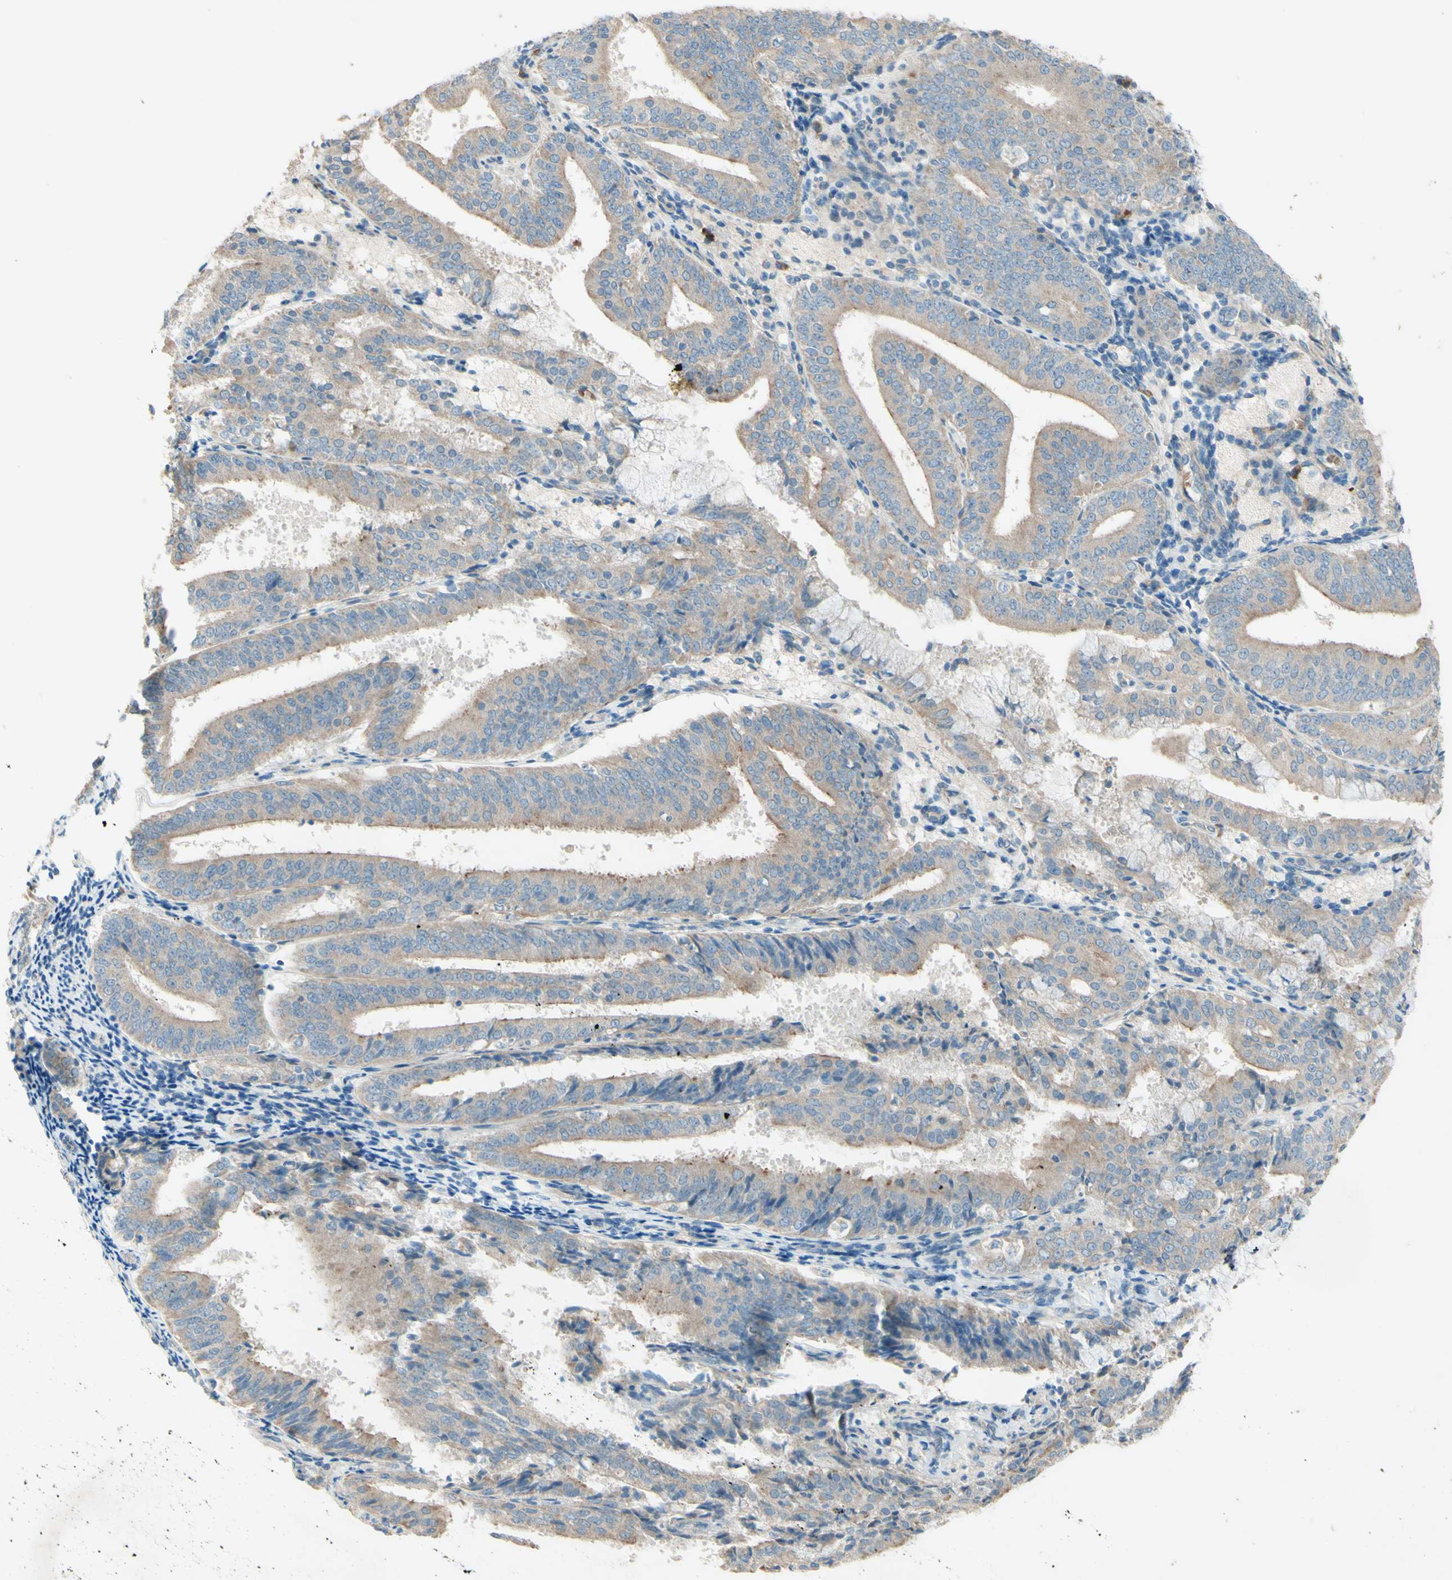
{"staining": {"intensity": "moderate", "quantity": ">75%", "location": "cytoplasmic/membranous"}, "tissue": "endometrial cancer", "cell_type": "Tumor cells", "image_type": "cancer", "snomed": [{"axis": "morphology", "description": "Adenocarcinoma, NOS"}, {"axis": "topography", "description": "Endometrium"}], "caption": "Moderate cytoplasmic/membranous expression is appreciated in approximately >75% of tumor cells in adenocarcinoma (endometrial). (Brightfield microscopy of DAB IHC at high magnification).", "gene": "IL2", "patient": {"sex": "female", "age": 63}}